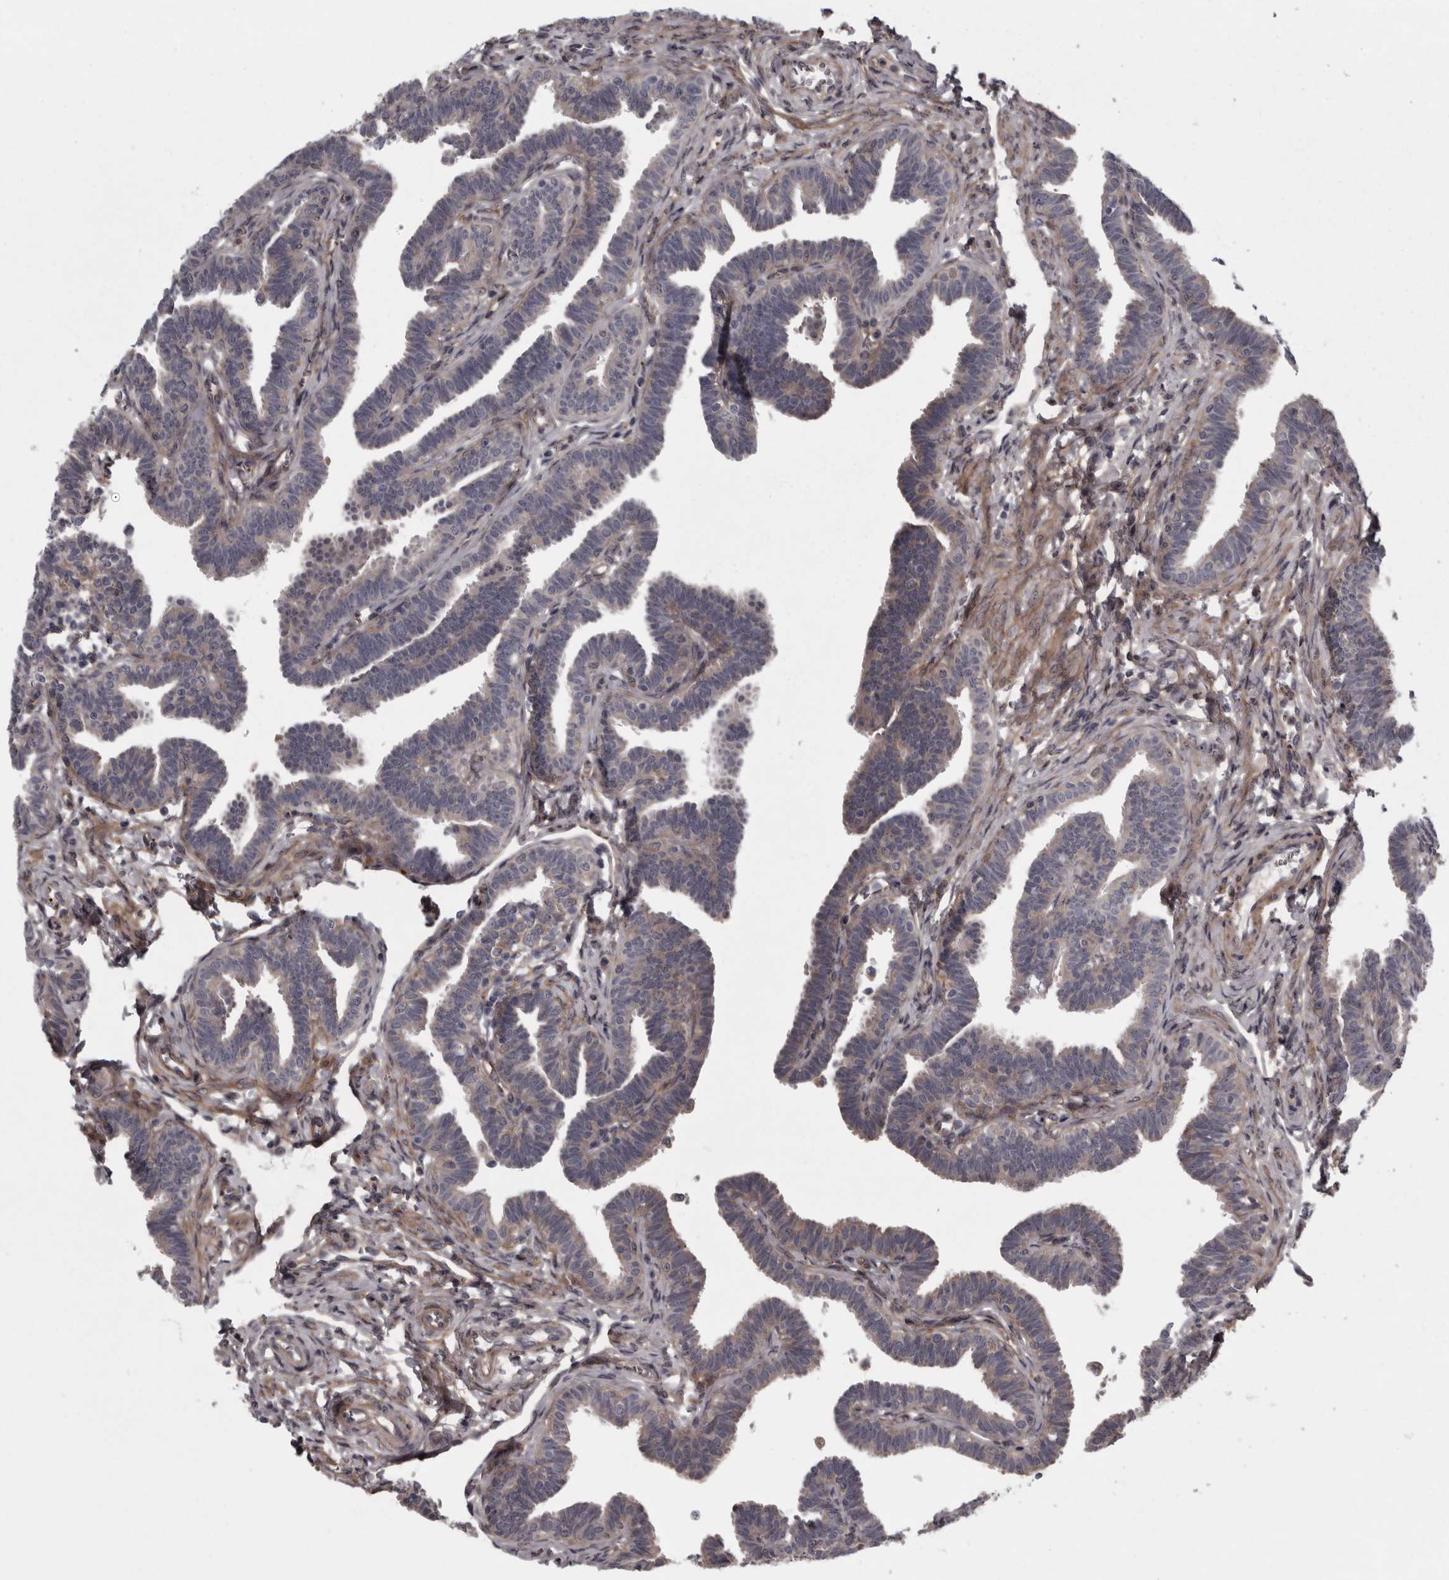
{"staining": {"intensity": "weak", "quantity": "25%-75%", "location": "cytoplasmic/membranous"}, "tissue": "fallopian tube", "cell_type": "Glandular cells", "image_type": "normal", "snomed": [{"axis": "morphology", "description": "Normal tissue, NOS"}, {"axis": "topography", "description": "Fallopian tube"}, {"axis": "topography", "description": "Ovary"}], "caption": "Benign fallopian tube was stained to show a protein in brown. There is low levels of weak cytoplasmic/membranous expression in about 25%-75% of glandular cells. Using DAB (brown) and hematoxylin (blue) stains, captured at high magnification using brightfield microscopy.", "gene": "RSU1", "patient": {"sex": "female", "age": 23}}